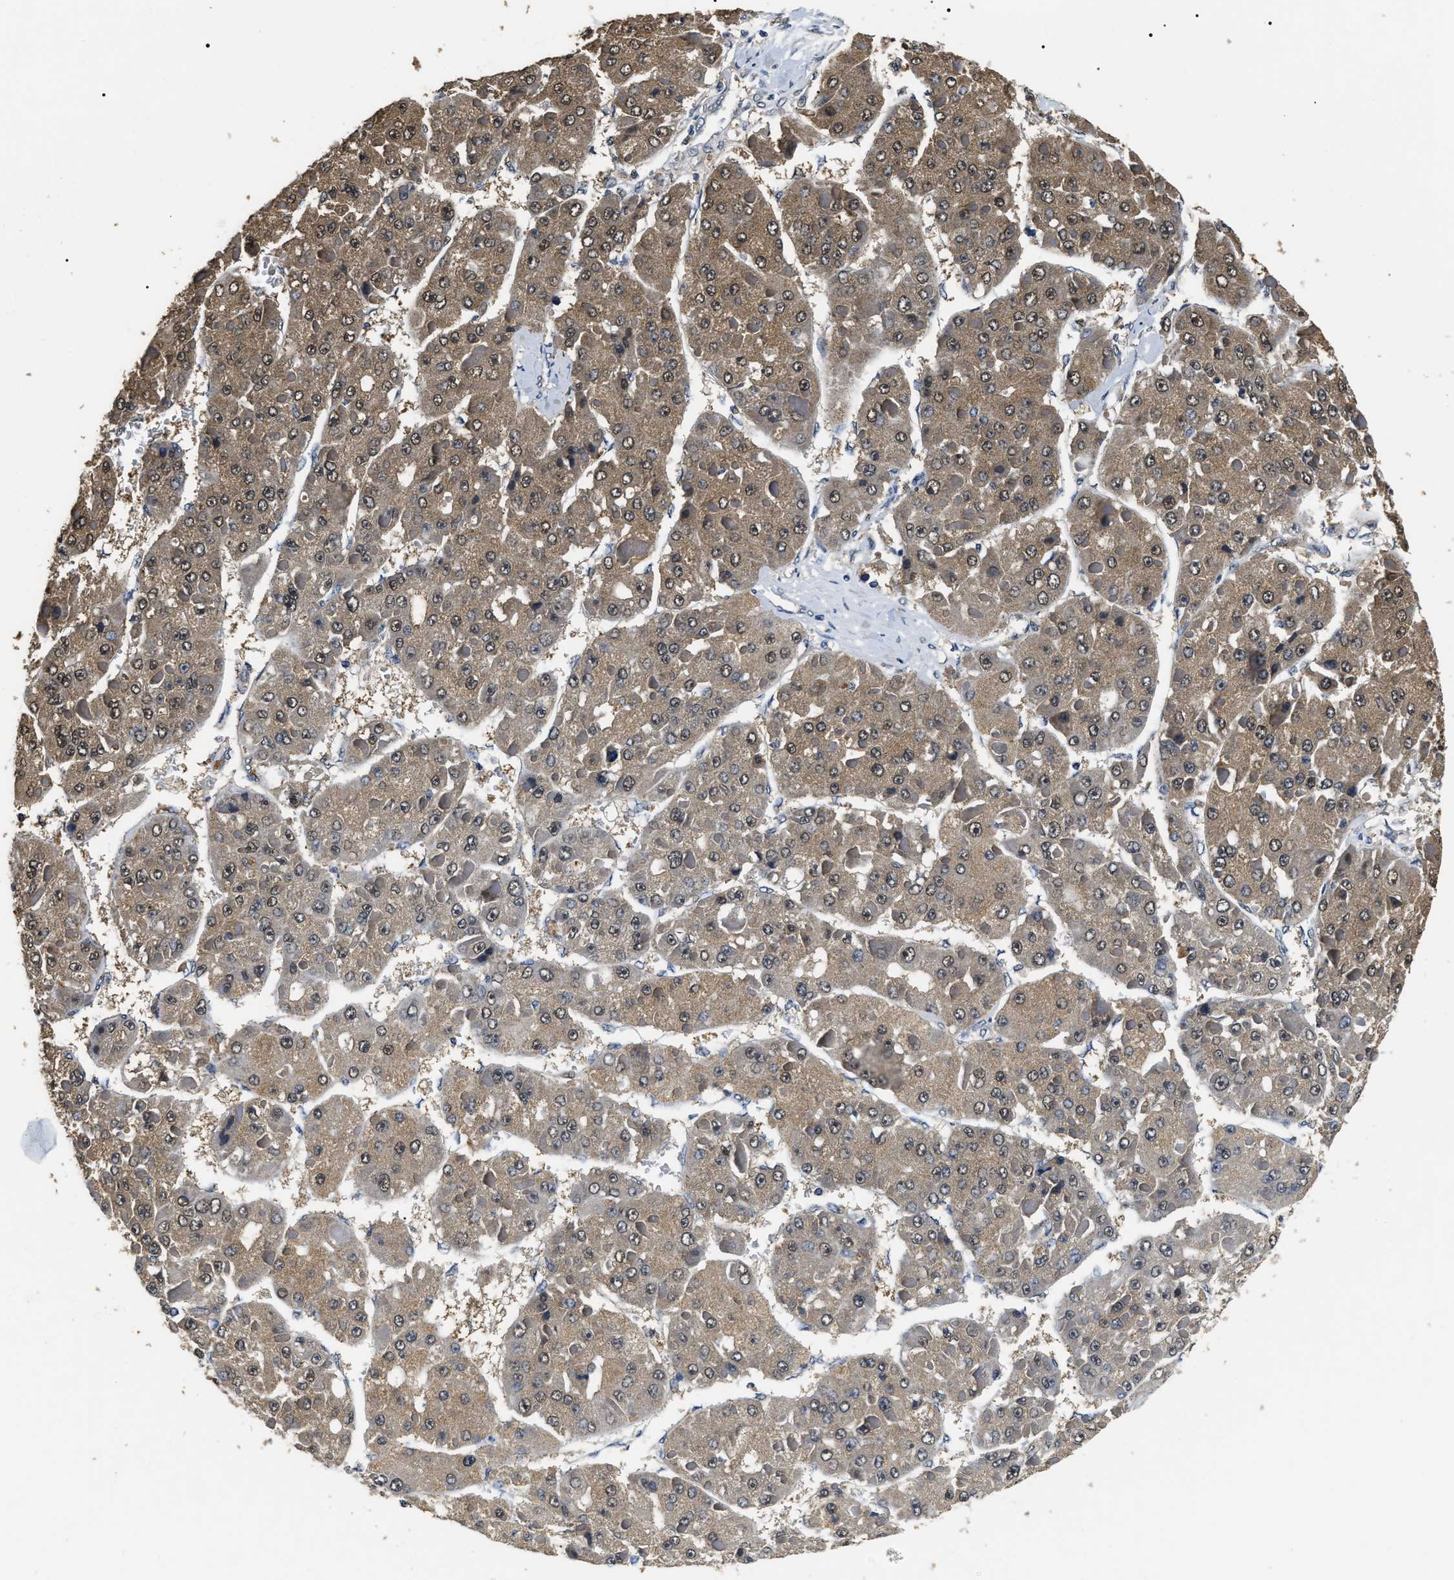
{"staining": {"intensity": "moderate", "quantity": ">75%", "location": "cytoplasmic/membranous,nuclear"}, "tissue": "liver cancer", "cell_type": "Tumor cells", "image_type": "cancer", "snomed": [{"axis": "morphology", "description": "Carcinoma, Hepatocellular, NOS"}, {"axis": "topography", "description": "Liver"}], "caption": "Immunohistochemistry image of neoplastic tissue: human liver cancer stained using immunohistochemistry demonstrates medium levels of moderate protein expression localized specifically in the cytoplasmic/membranous and nuclear of tumor cells, appearing as a cytoplasmic/membranous and nuclear brown color.", "gene": "PSMD8", "patient": {"sex": "female", "age": 73}}